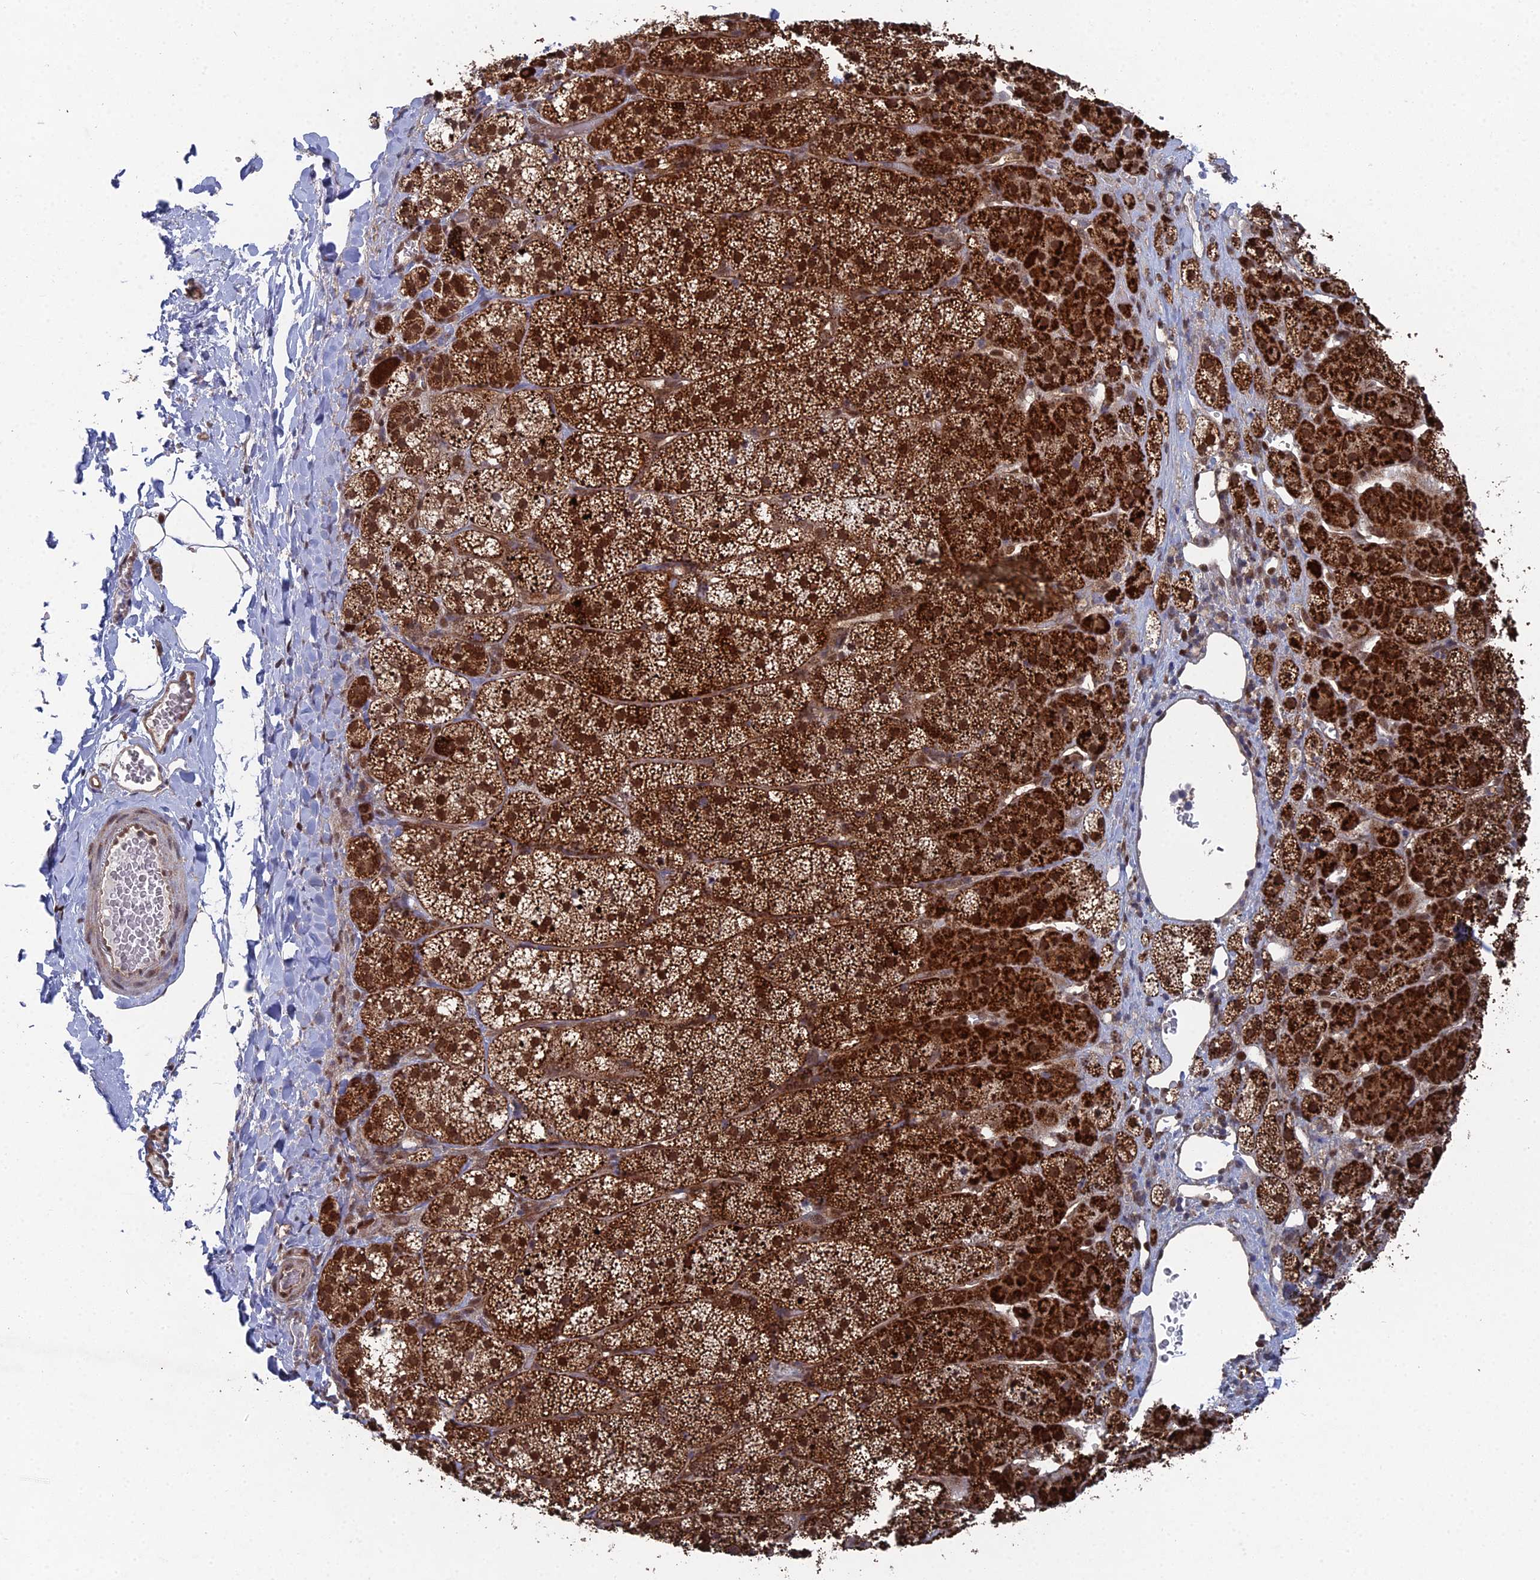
{"staining": {"intensity": "strong", "quantity": ">75%", "location": "cytoplasmic/membranous,nuclear"}, "tissue": "adrenal gland", "cell_type": "Glandular cells", "image_type": "normal", "snomed": [{"axis": "morphology", "description": "Normal tissue, NOS"}, {"axis": "topography", "description": "Adrenal gland"}], "caption": "The histopathology image demonstrates immunohistochemical staining of benign adrenal gland. There is strong cytoplasmic/membranous,nuclear staining is seen in approximately >75% of glandular cells.", "gene": "UNC5D", "patient": {"sex": "female", "age": 44}}